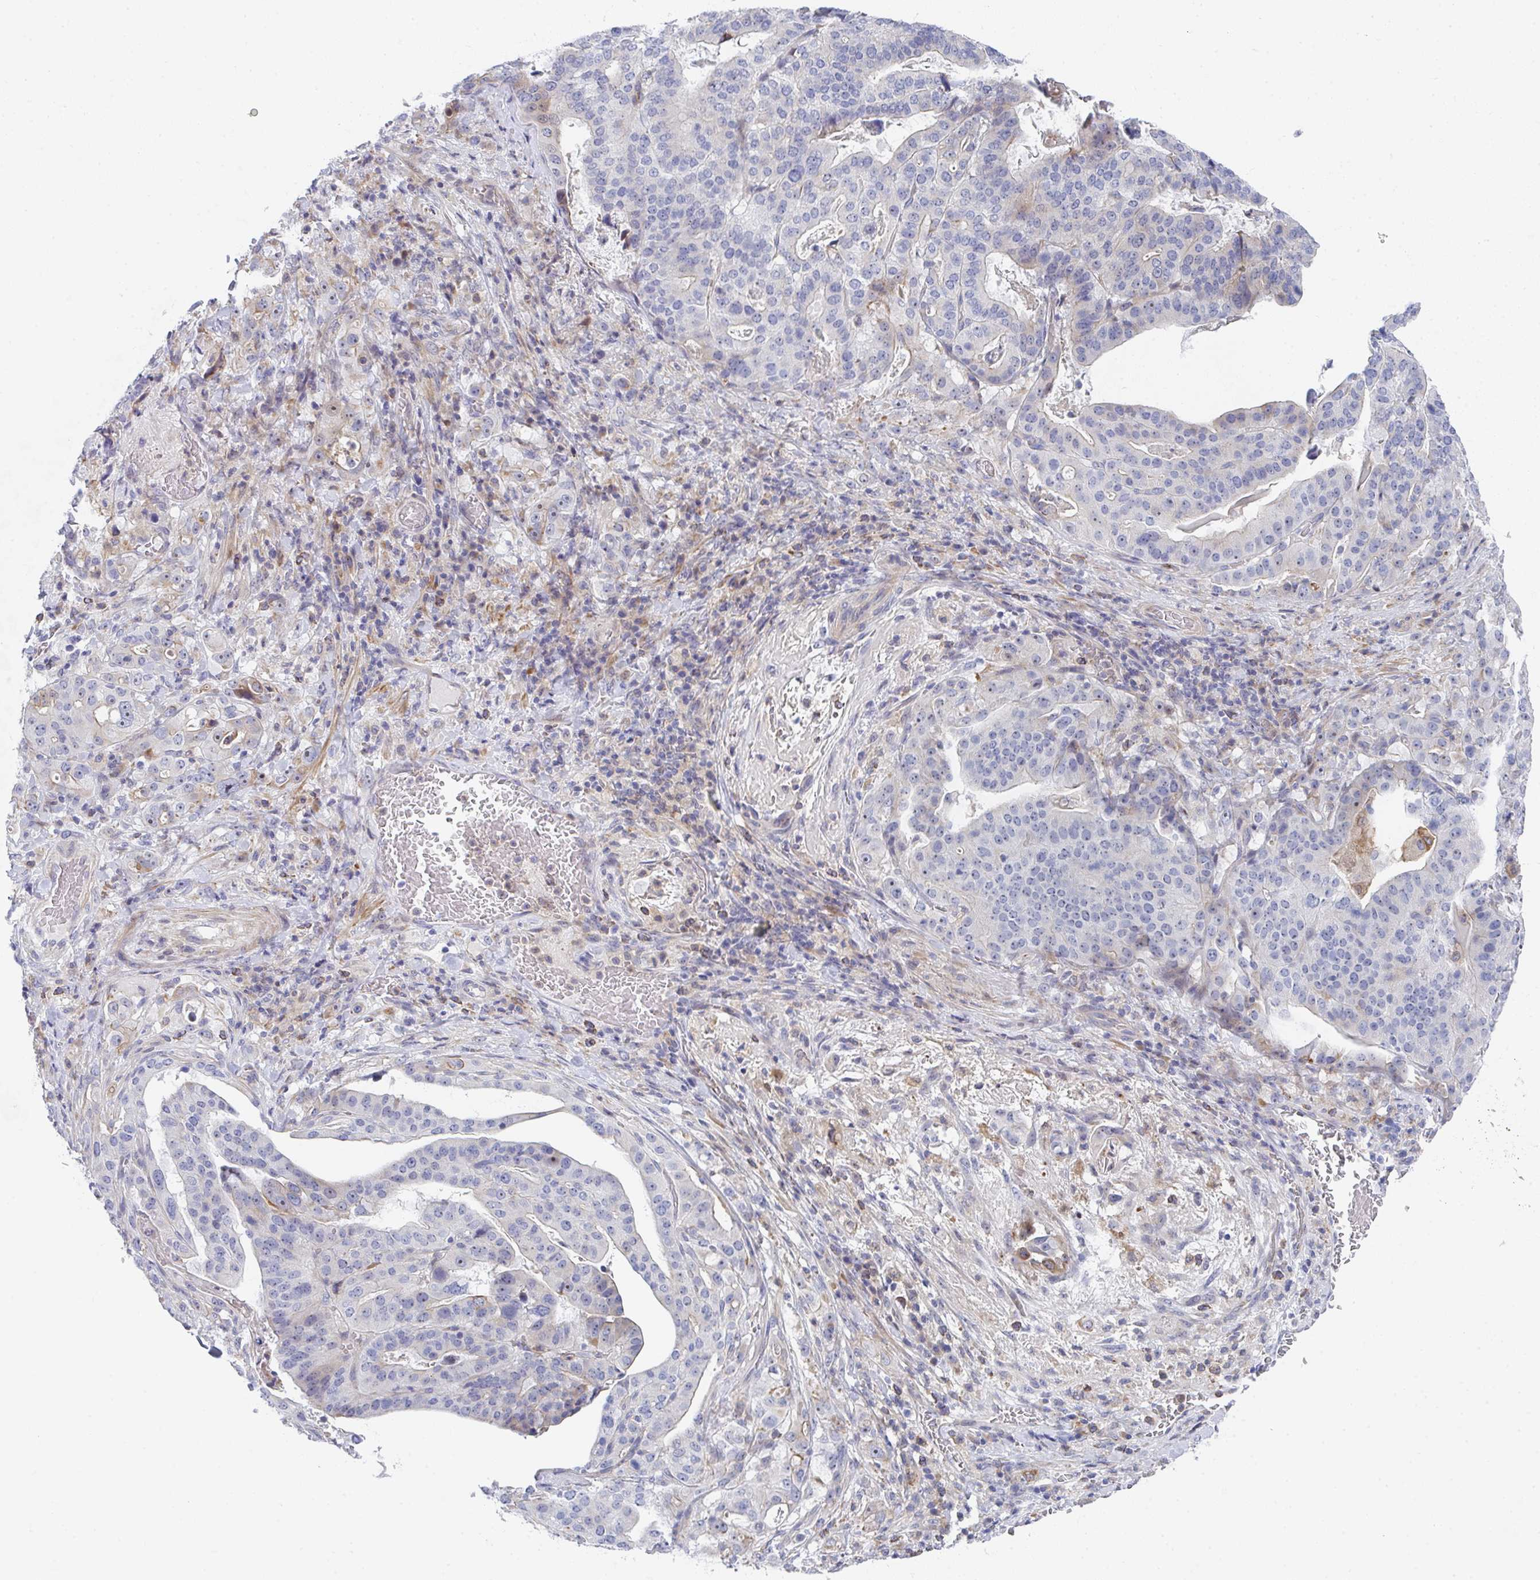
{"staining": {"intensity": "negative", "quantity": "none", "location": "none"}, "tissue": "stomach cancer", "cell_type": "Tumor cells", "image_type": "cancer", "snomed": [{"axis": "morphology", "description": "Adenocarcinoma, NOS"}, {"axis": "topography", "description": "Stomach"}], "caption": "The IHC micrograph has no significant expression in tumor cells of stomach adenocarcinoma tissue.", "gene": "KLHL33", "patient": {"sex": "male", "age": 48}}